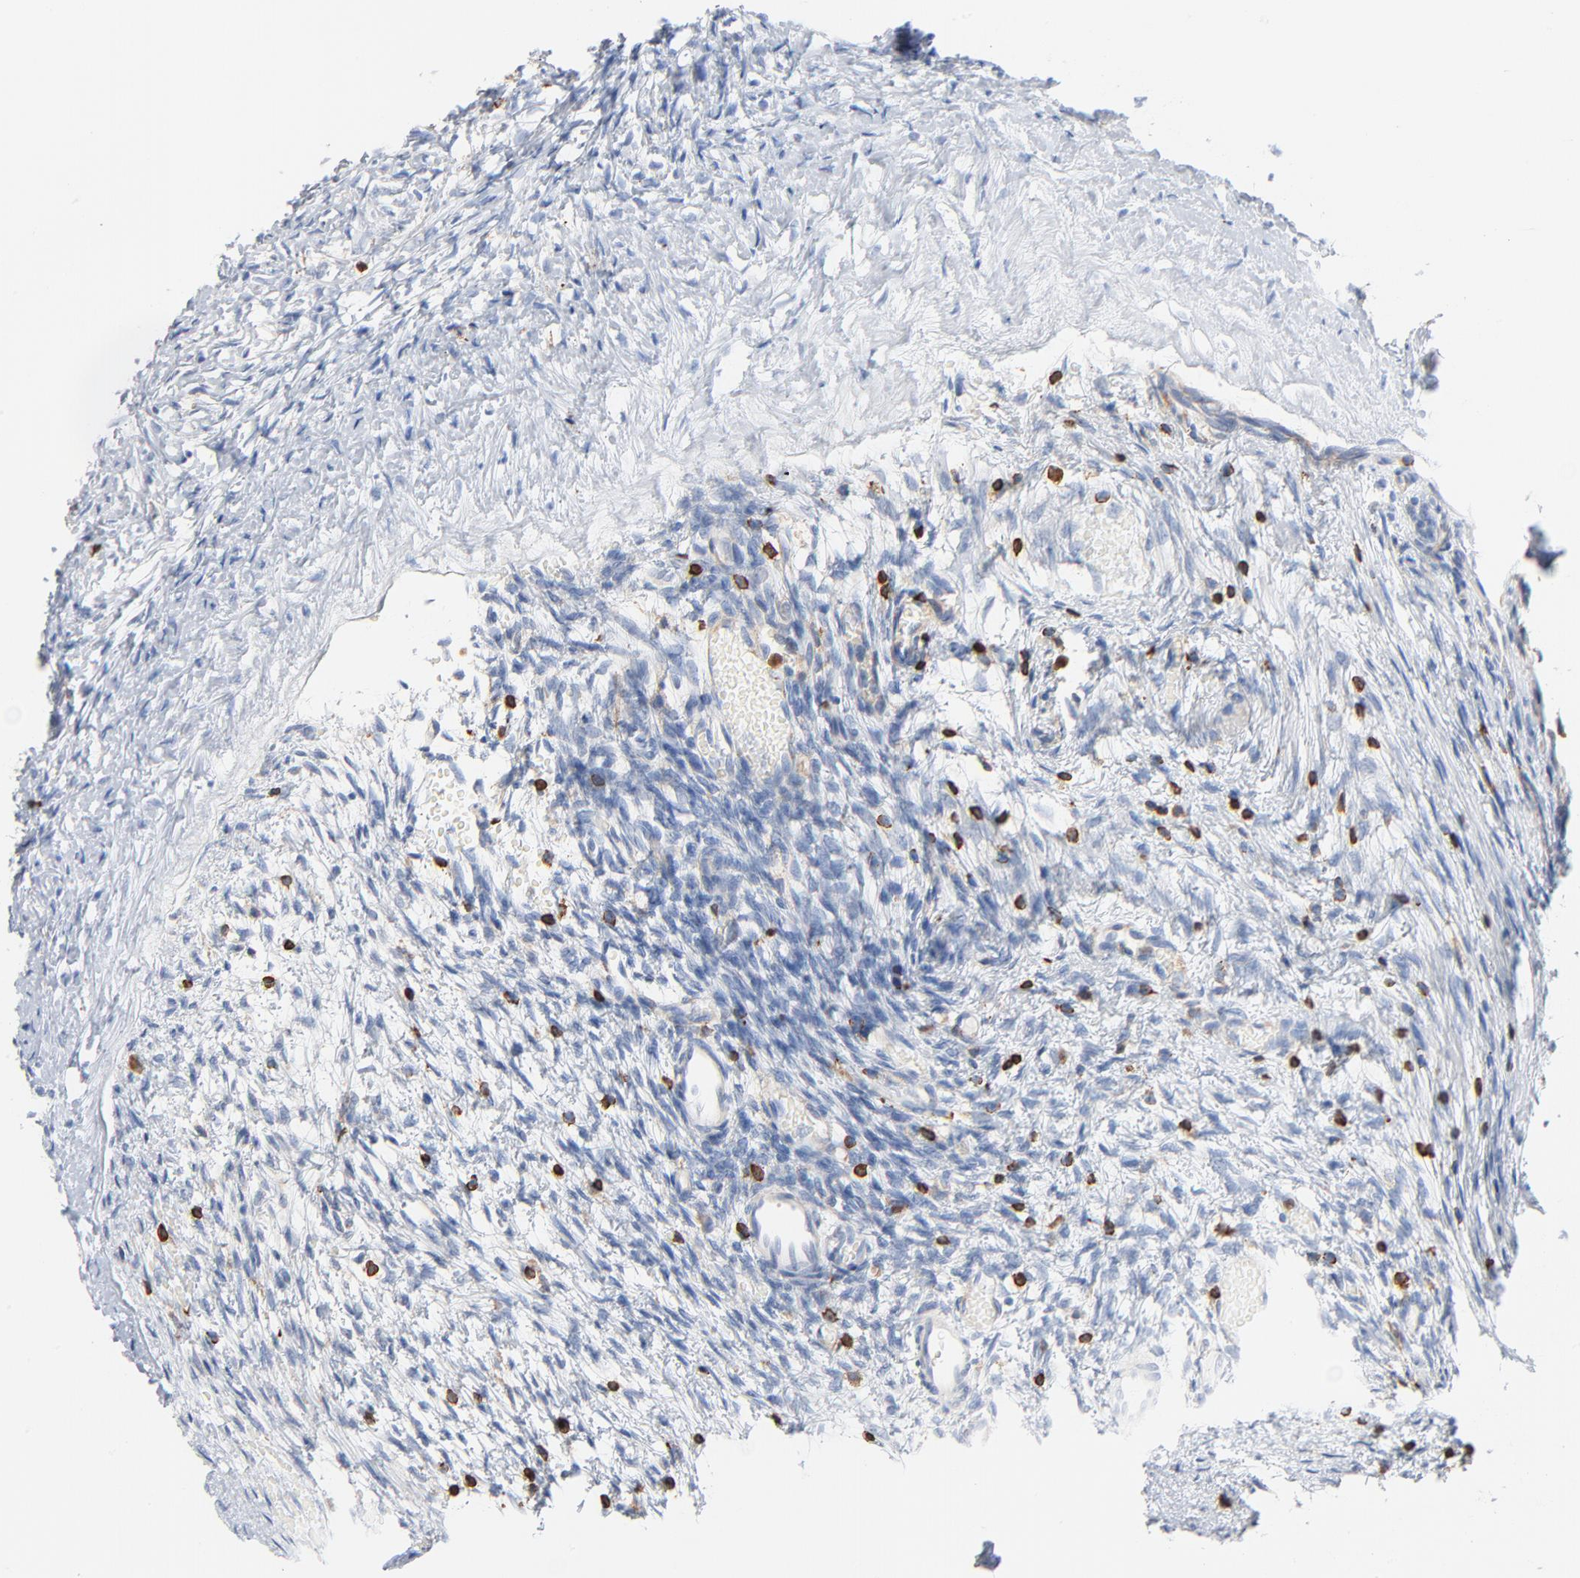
{"staining": {"intensity": "negative", "quantity": "none", "location": "none"}, "tissue": "ovary", "cell_type": "Ovarian stroma cells", "image_type": "normal", "snomed": [{"axis": "morphology", "description": "Normal tissue, NOS"}, {"axis": "topography", "description": "Ovary"}], "caption": "The image displays no staining of ovarian stroma cells in normal ovary.", "gene": "SH3KBP1", "patient": {"sex": "female", "age": 35}}